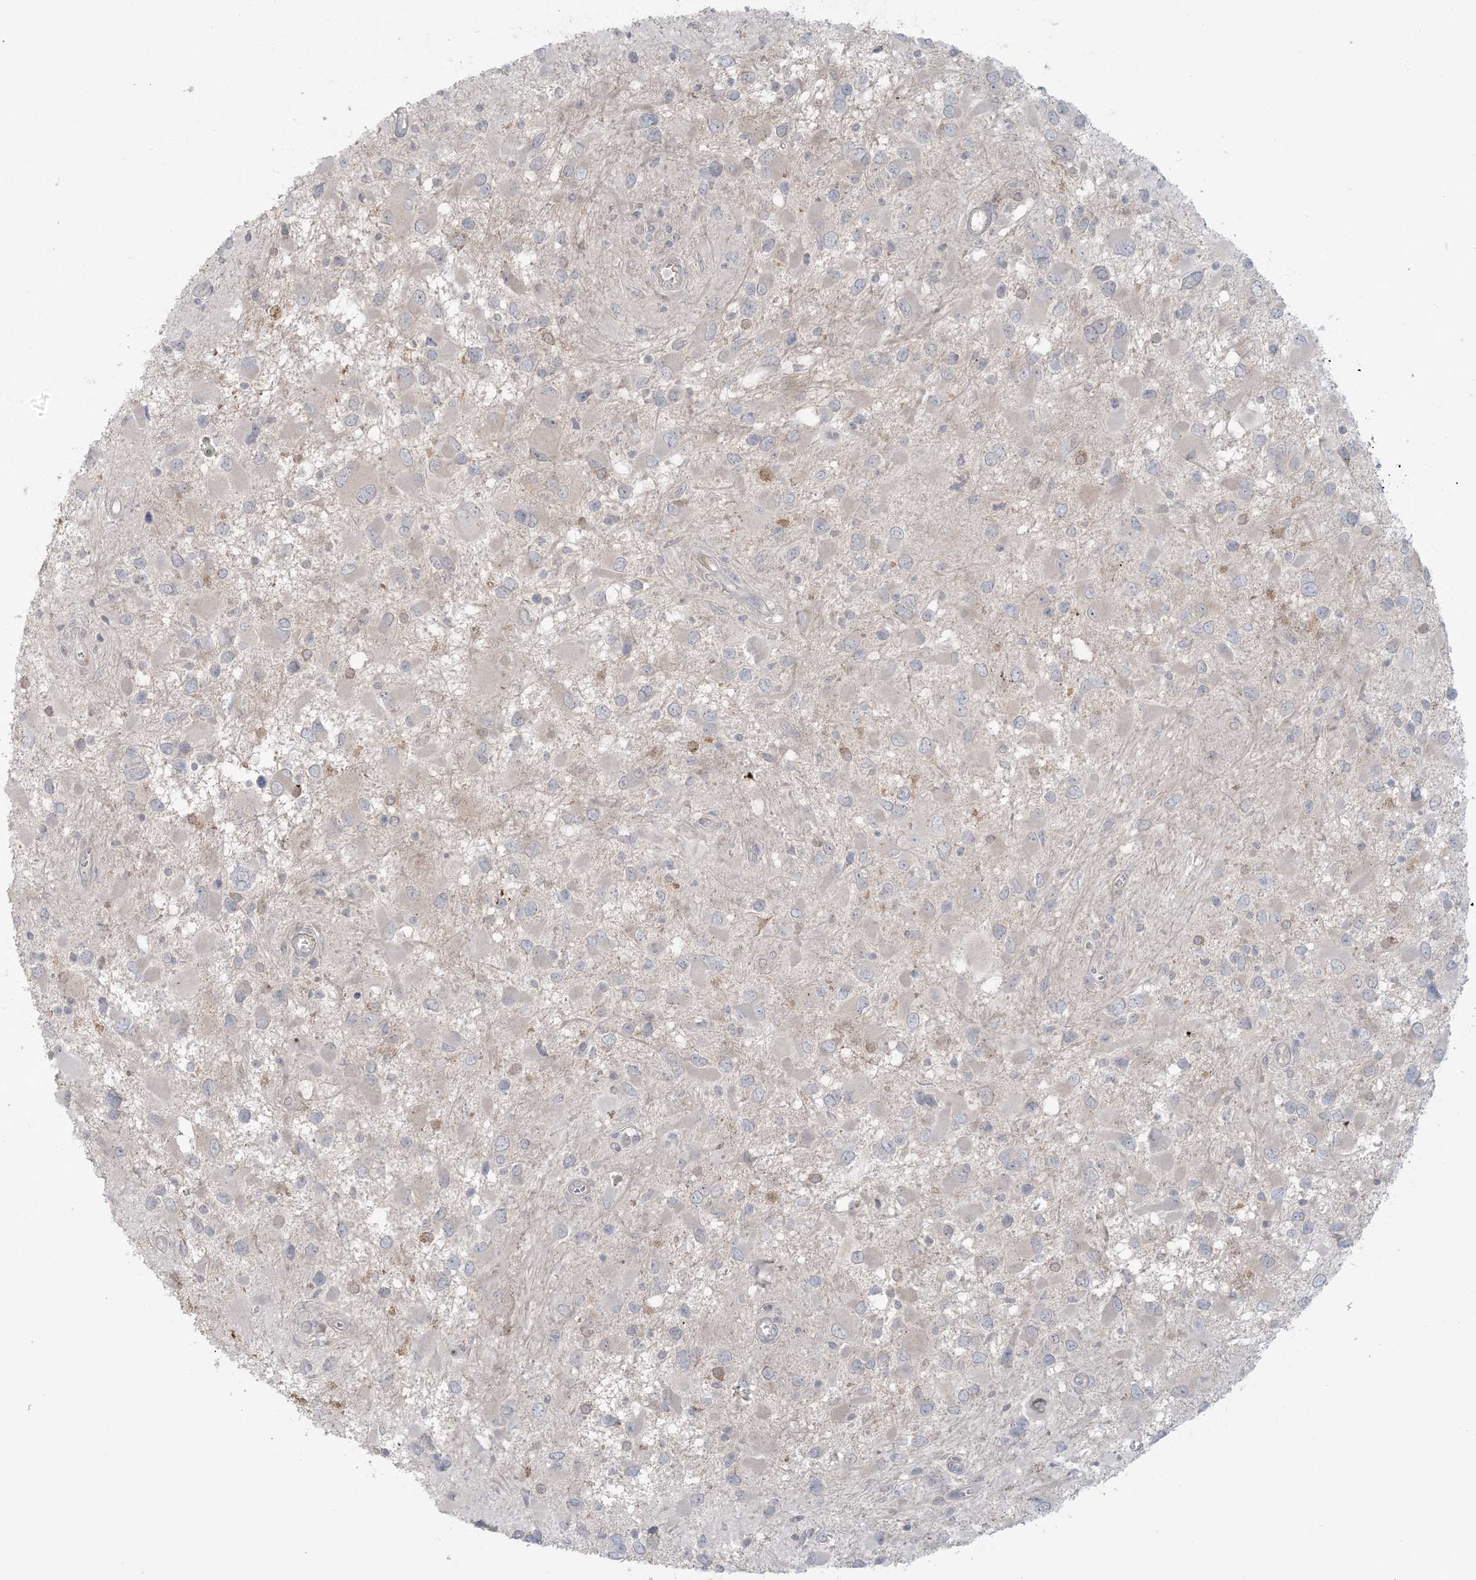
{"staining": {"intensity": "negative", "quantity": "none", "location": "none"}, "tissue": "glioma", "cell_type": "Tumor cells", "image_type": "cancer", "snomed": [{"axis": "morphology", "description": "Glioma, malignant, High grade"}, {"axis": "topography", "description": "Brain"}], "caption": "This is a photomicrograph of immunohistochemistry (IHC) staining of glioma, which shows no expression in tumor cells. (Immunohistochemistry, brightfield microscopy, high magnification).", "gene": "NRBP2", "patient": {"sex": "male", "age": 53}}